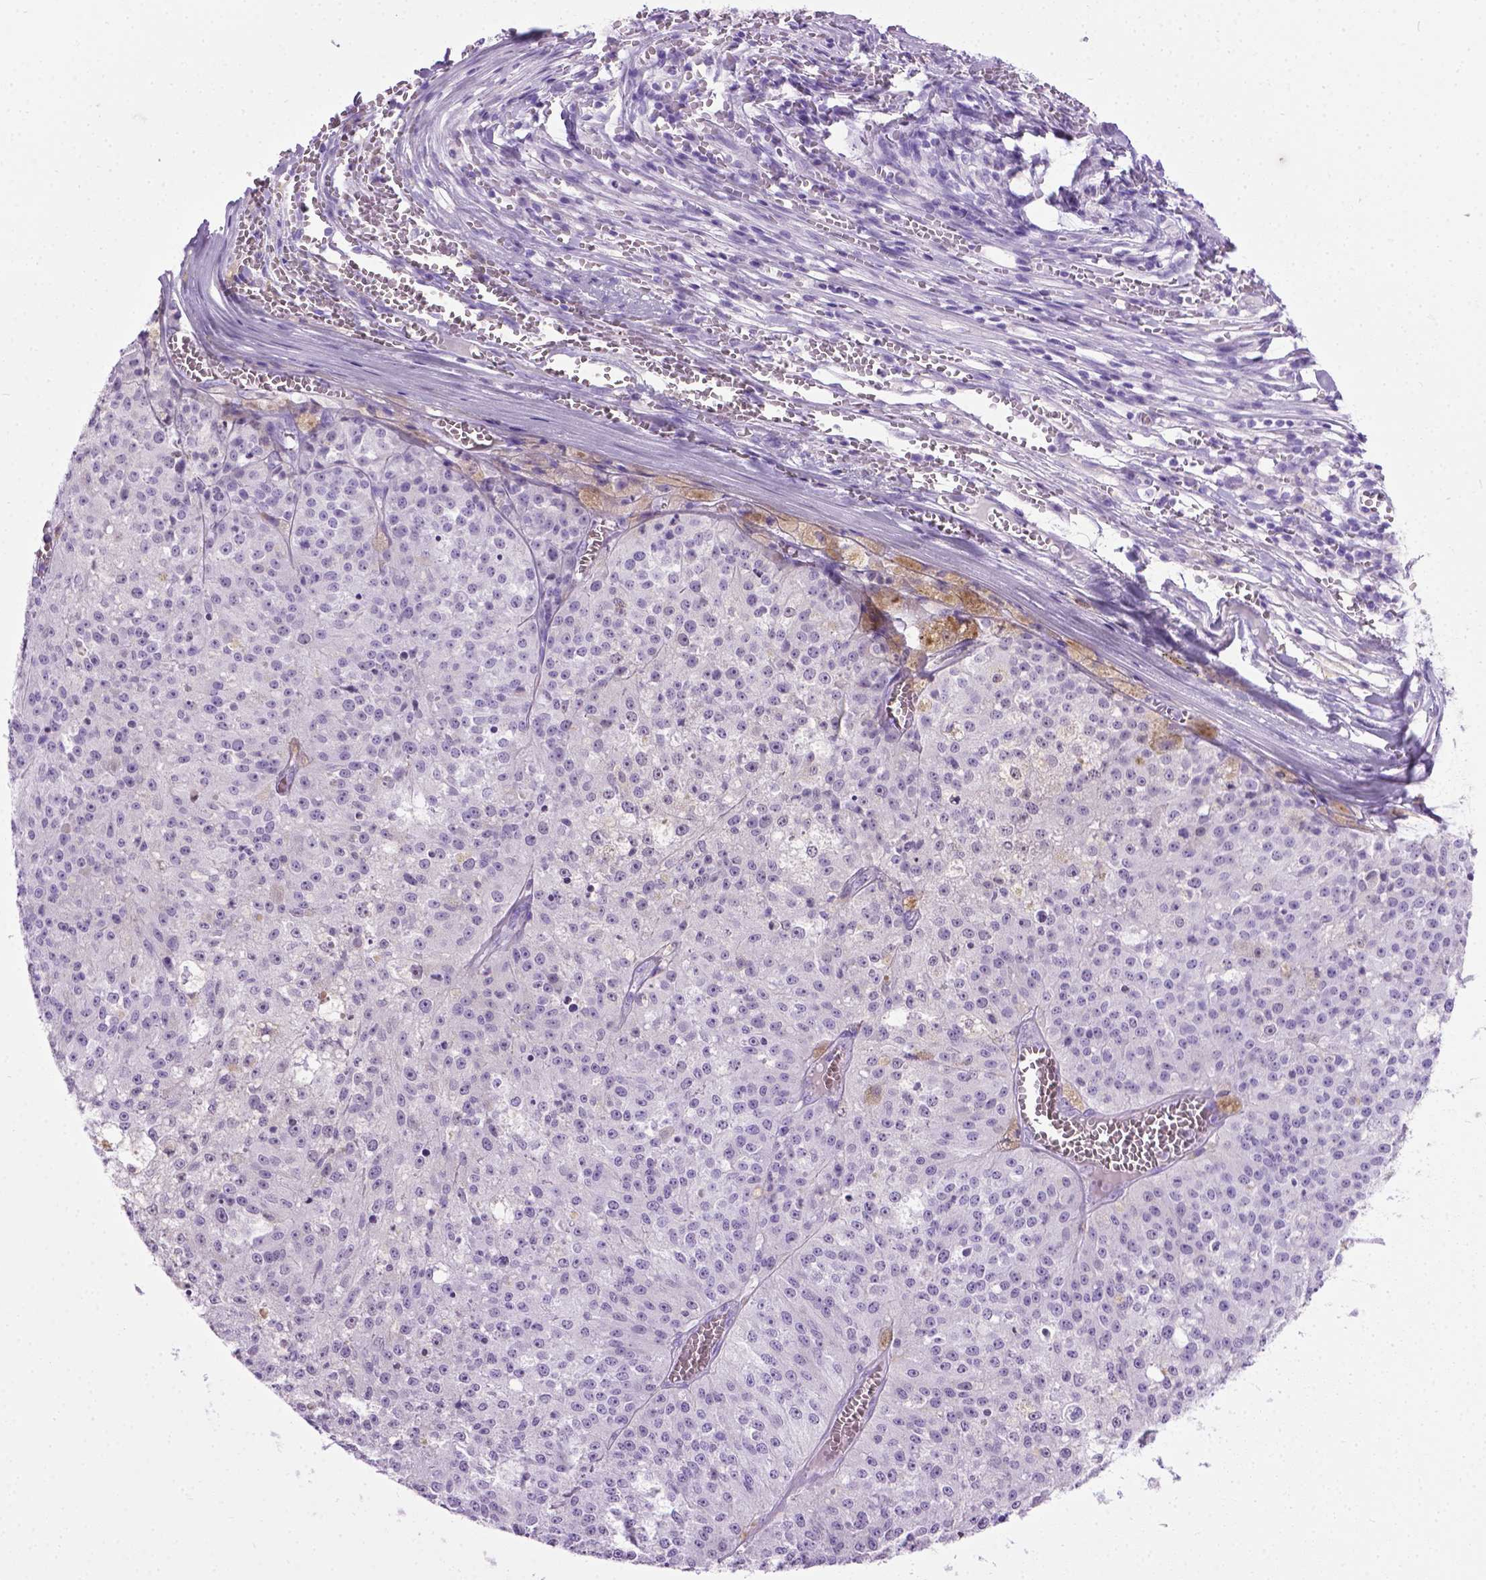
{"staining": {"intensity": "negative", "quantity": "none", "location": "none"}, "tissue": "melanoma", "cell_type": "Tumor cells", "image_type": "cancer", "snomed": [{"axis": "morphology", "description": "Malignant melanoma, Metastatic site"}, {"axis": "topography", "description": "Lymph node"}], "caption": "An IHC photomicrograph of melanoma is shown. There is no staining in tumor cells of melanoma.", "gene": "LELP1", "patient": {"sex": "female", "age": 64}}